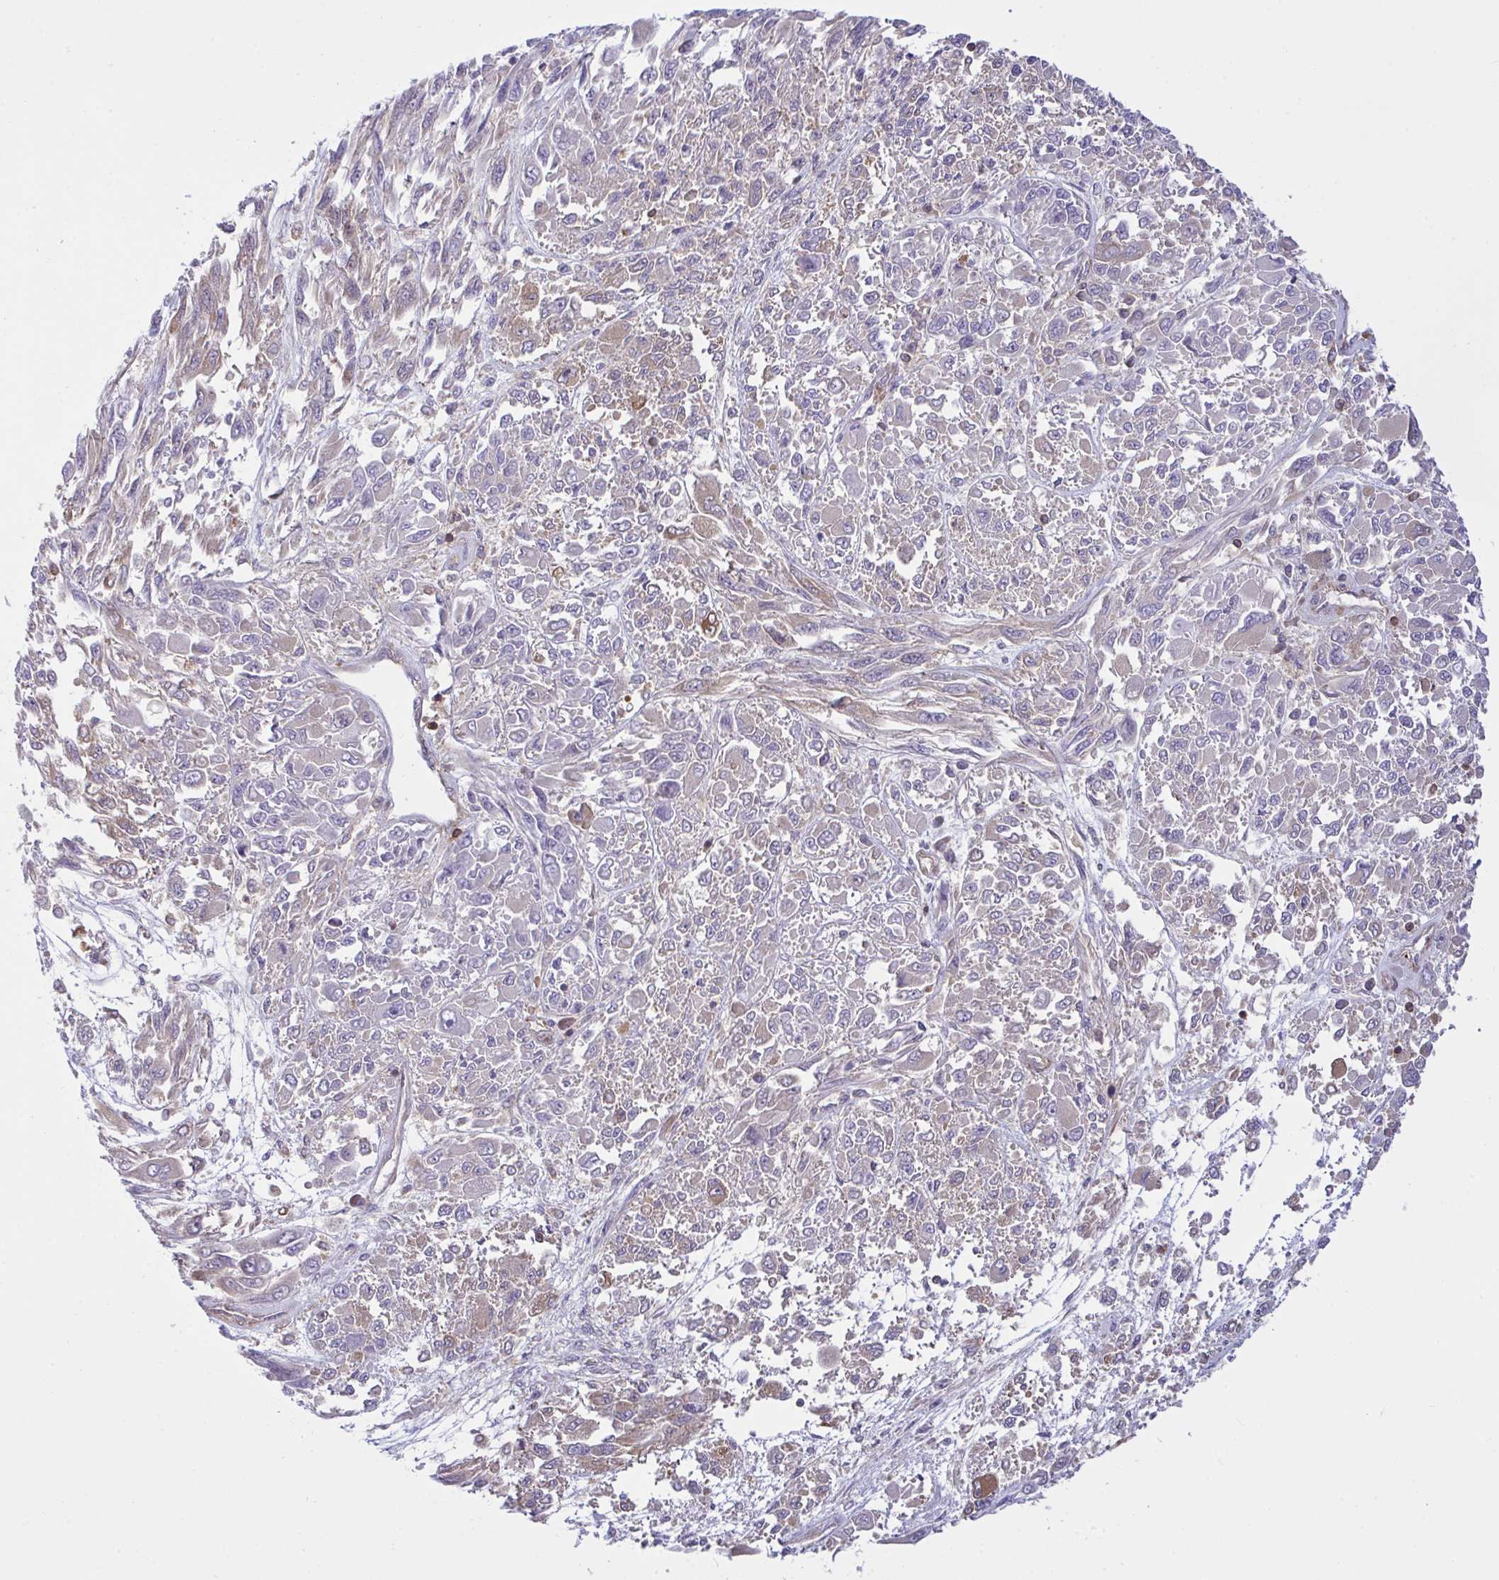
{"staining": {"intensity": "negative", "quantity": "none", "location": "none"}, "tissue": "melanoma", "cell_type": "Tumor cells", "image_type": "cancer", "snomed": [{"axis": "morphology", "description": "Malignant melanoma, NOS"}, {"axis": "topography", "description": "Skin"}], "caption": "IHC photomicrograph of melanoma stained for a protein (brown), which reveals no staining in tumor cells.", "gene": "TSC22D3", "patient": {"sex": "female", "age": 91}}